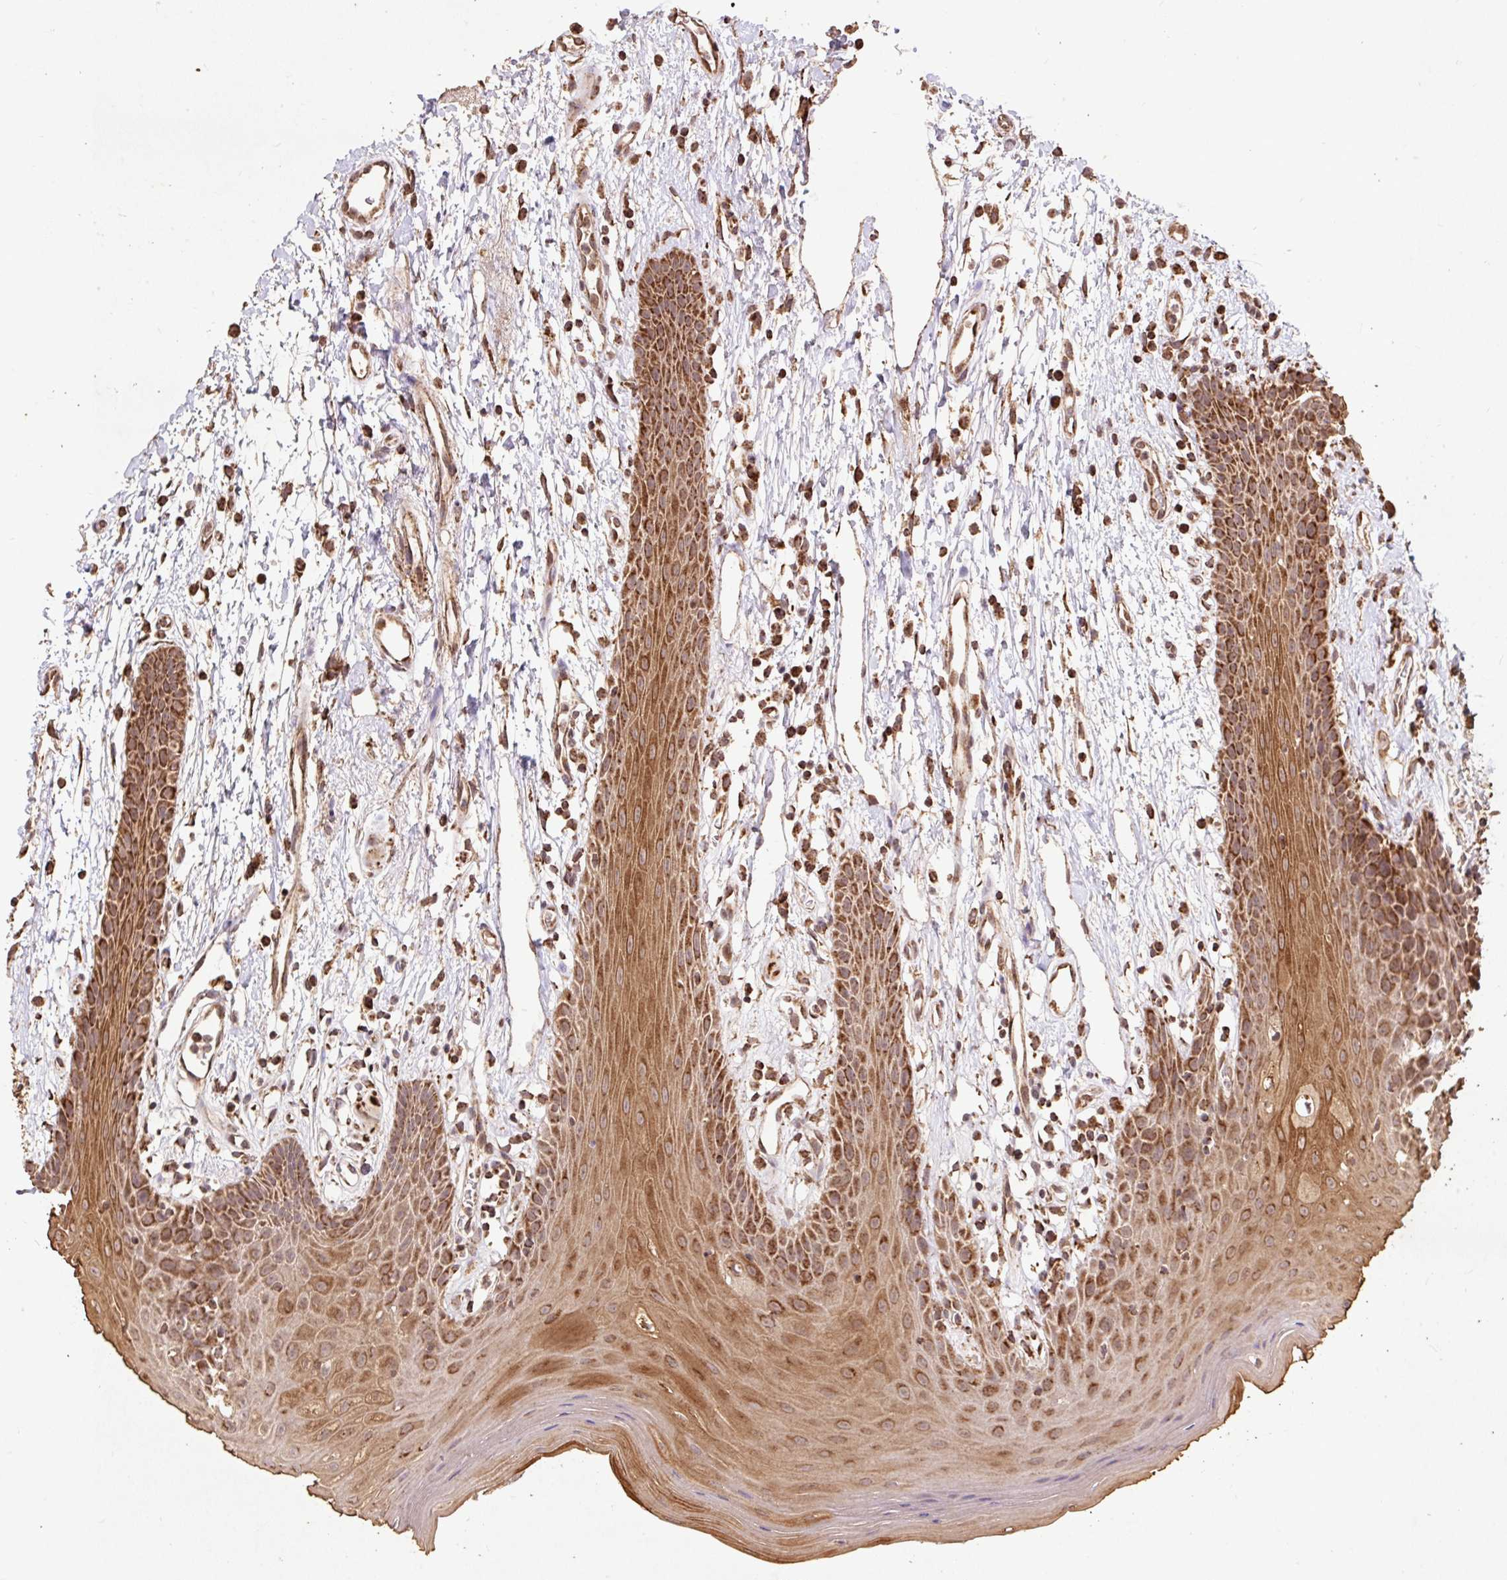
{"staining": {"intensity": "strong", "quantity": ">75%", "location": "cytoplasmic/membranous"}, "tissue": "oral mucosa", "cell_type": "Squamous epithelial cells", "image_type": "normal", "snomed": [{"axis": "morphology", "description": "Normal tissue, NOS"}, {"axis": "topography", "description": "Oral tissue"}, {"axis": "topography", "description": "Tounge, NOS"}], "caption": "Protein expression analysis of unremarkable human oral mucosa reveals strong cytoplasmic/membranous positivity in about >75% of squamous epithelial cells. The staining was performed using DAB to visualize the protein expression in brown, while the nuclei were stained in blue with hematoxylin (Magnification: 20x).", "gene": "ATP5F1A", "patient": {"sex": "female", "age": 59}}